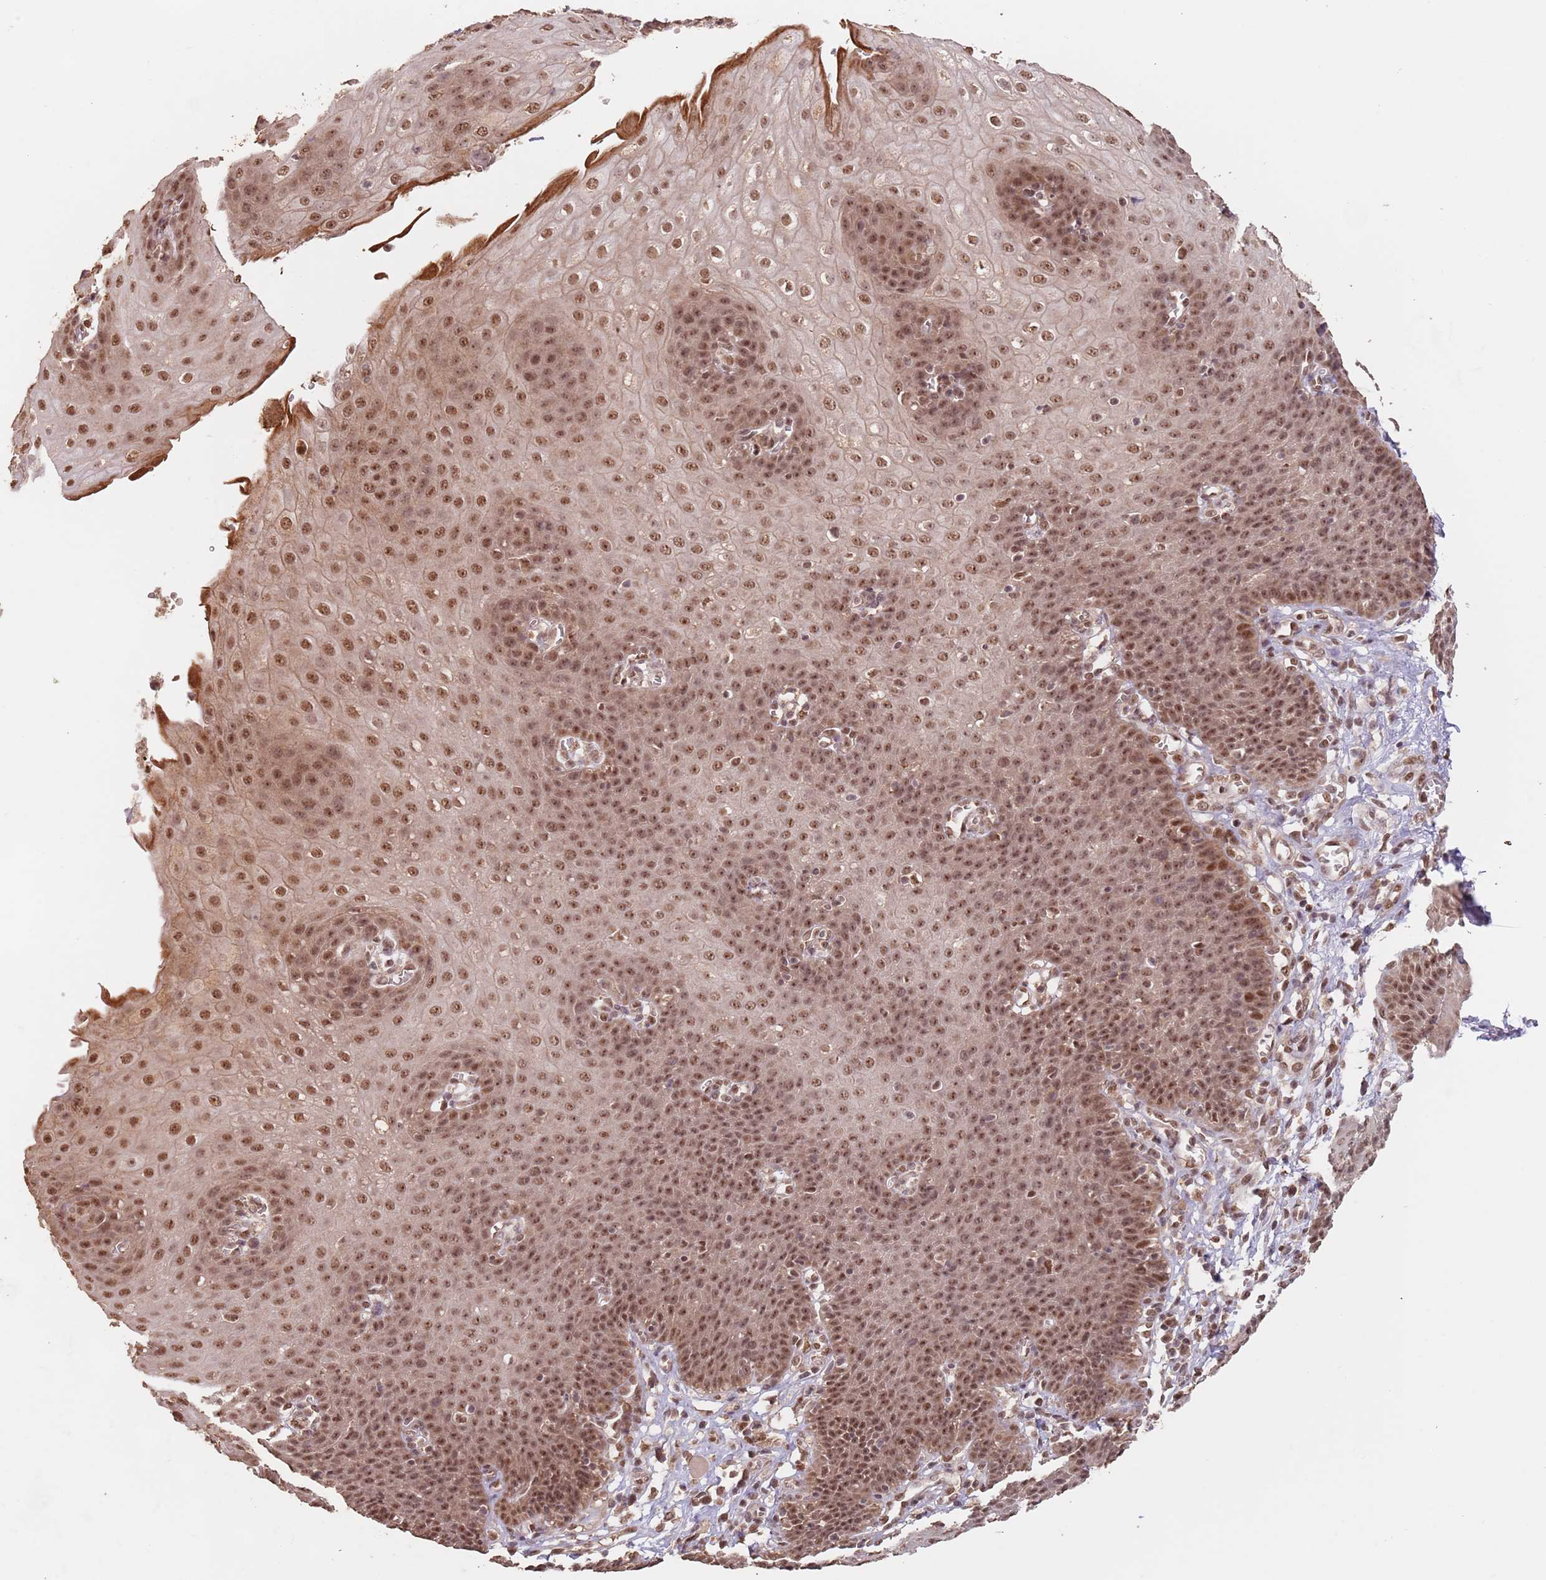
{"staining": {"intensity": "moderate", "quantity": ">75%", "location": "cytoplasmic/membranous,nuclear"}, "tissue": "esophagus", "cell_type": "Squamous epithelial cells", "image_type": "normal", "snomed": [{"axis": "morphology", "description": "Normal tissue, NOS"}, {"axis": "topography", "description": "Esophagus"}], "caption": "This photomicrograph shows IHC staining of unremarkable esophagus, with medium moderate cytoplasmic/membranous,nuclear staining in about >75% of squamous epithelial cells.", "gene": "RFXANK", "patient": {"sex": "male", "age": 71}}